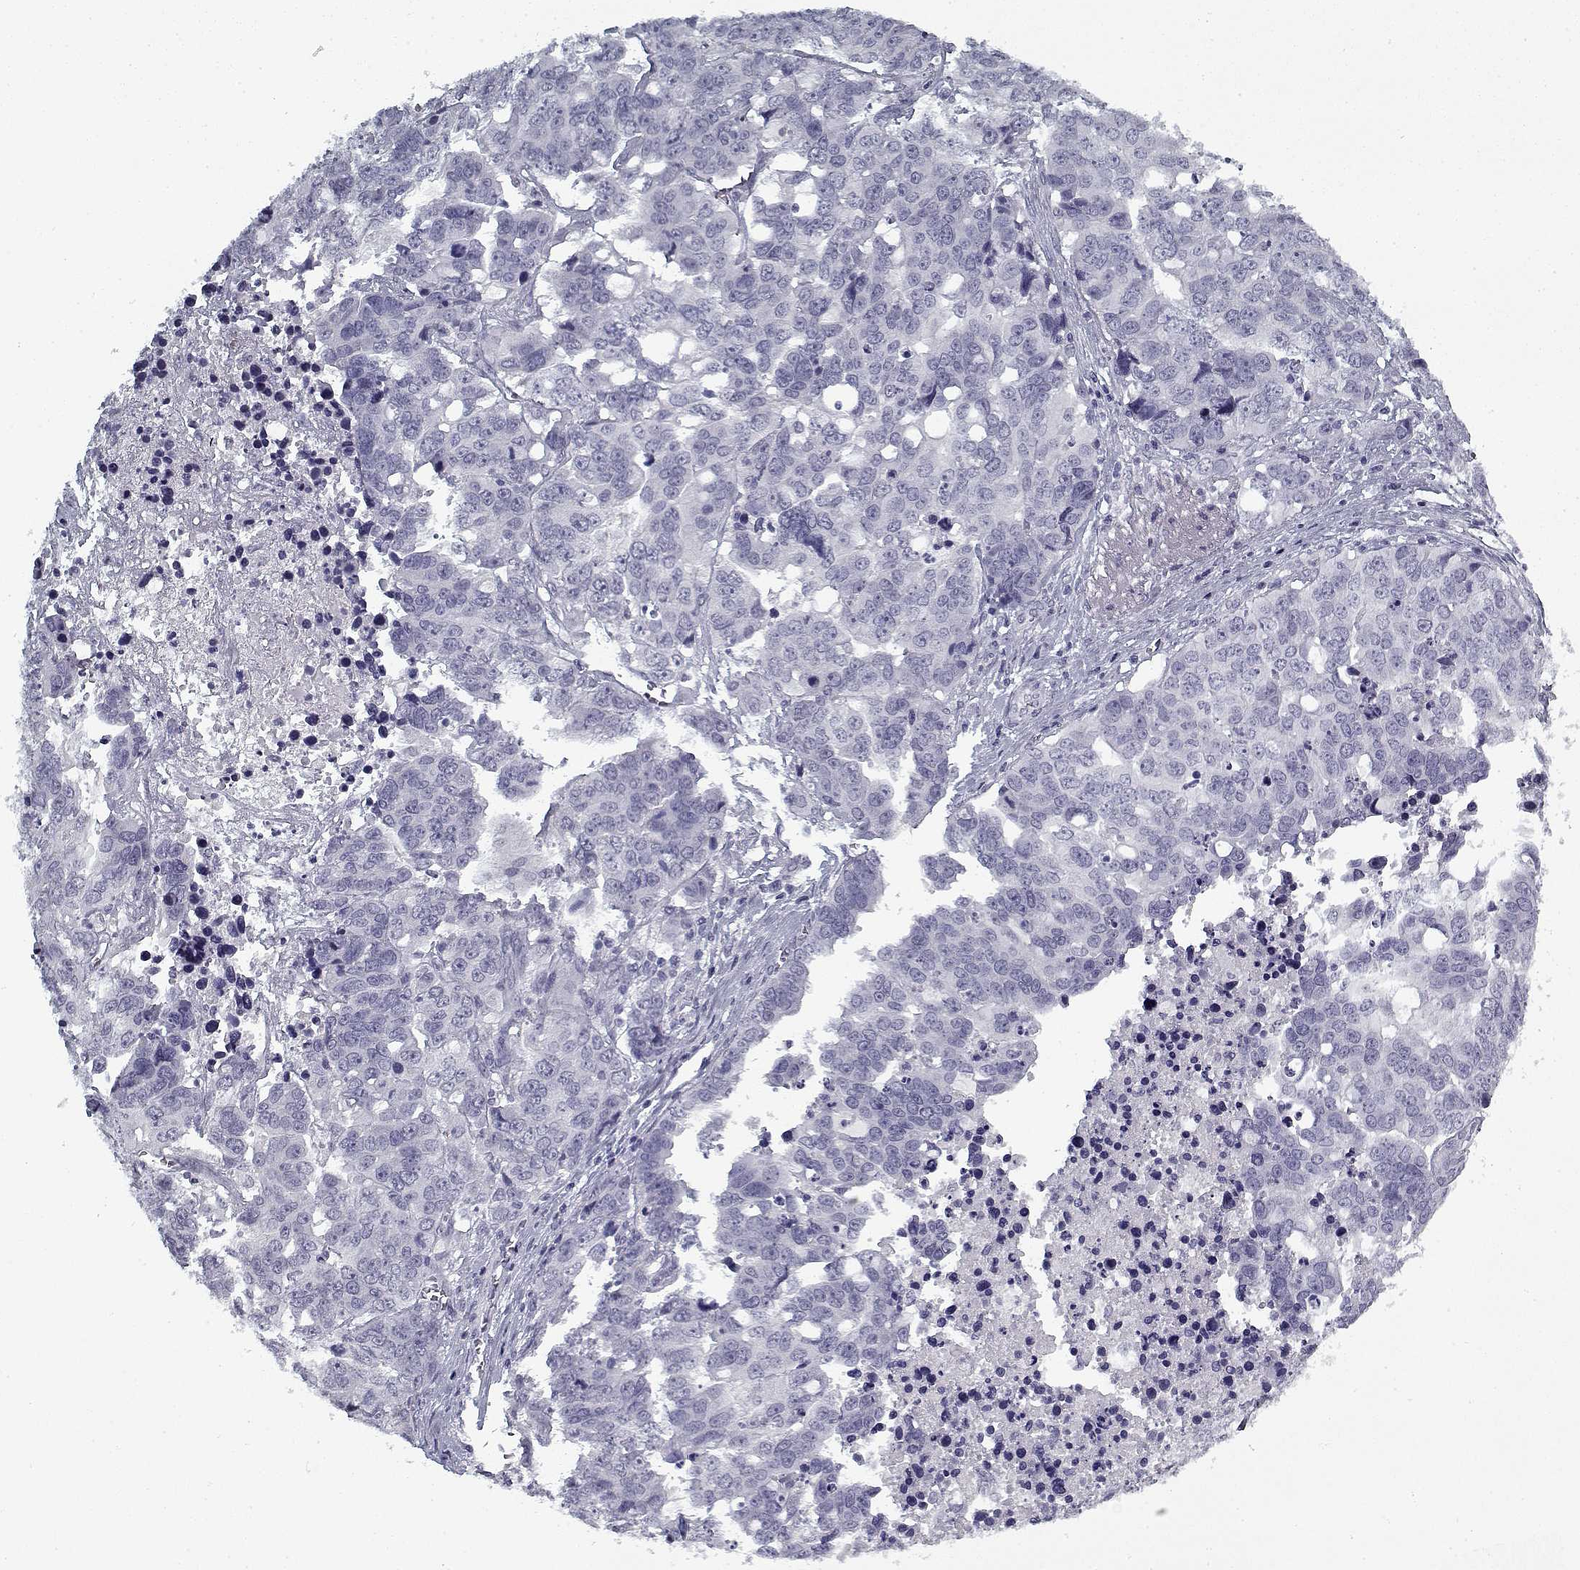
{"staining": {"intensity": "negative", "quantity": "none", "location": "none"}, "tissue": "ovarian cancer", "cell_type": "Tumor cells", "image_type": "cancer", "snomed": [{"axis": "morphology", "description": "Carcinoma, endometroid"}, {"axis": "topography", "description": "Ovary"}], "caption": "Ovarian endometroid carcinoma stained for a protein using immunohistochemistry (IHC) displays no positivity tumor cells.", "gene": "RNF32", "patient": {"sex": "female", "age": 78}}